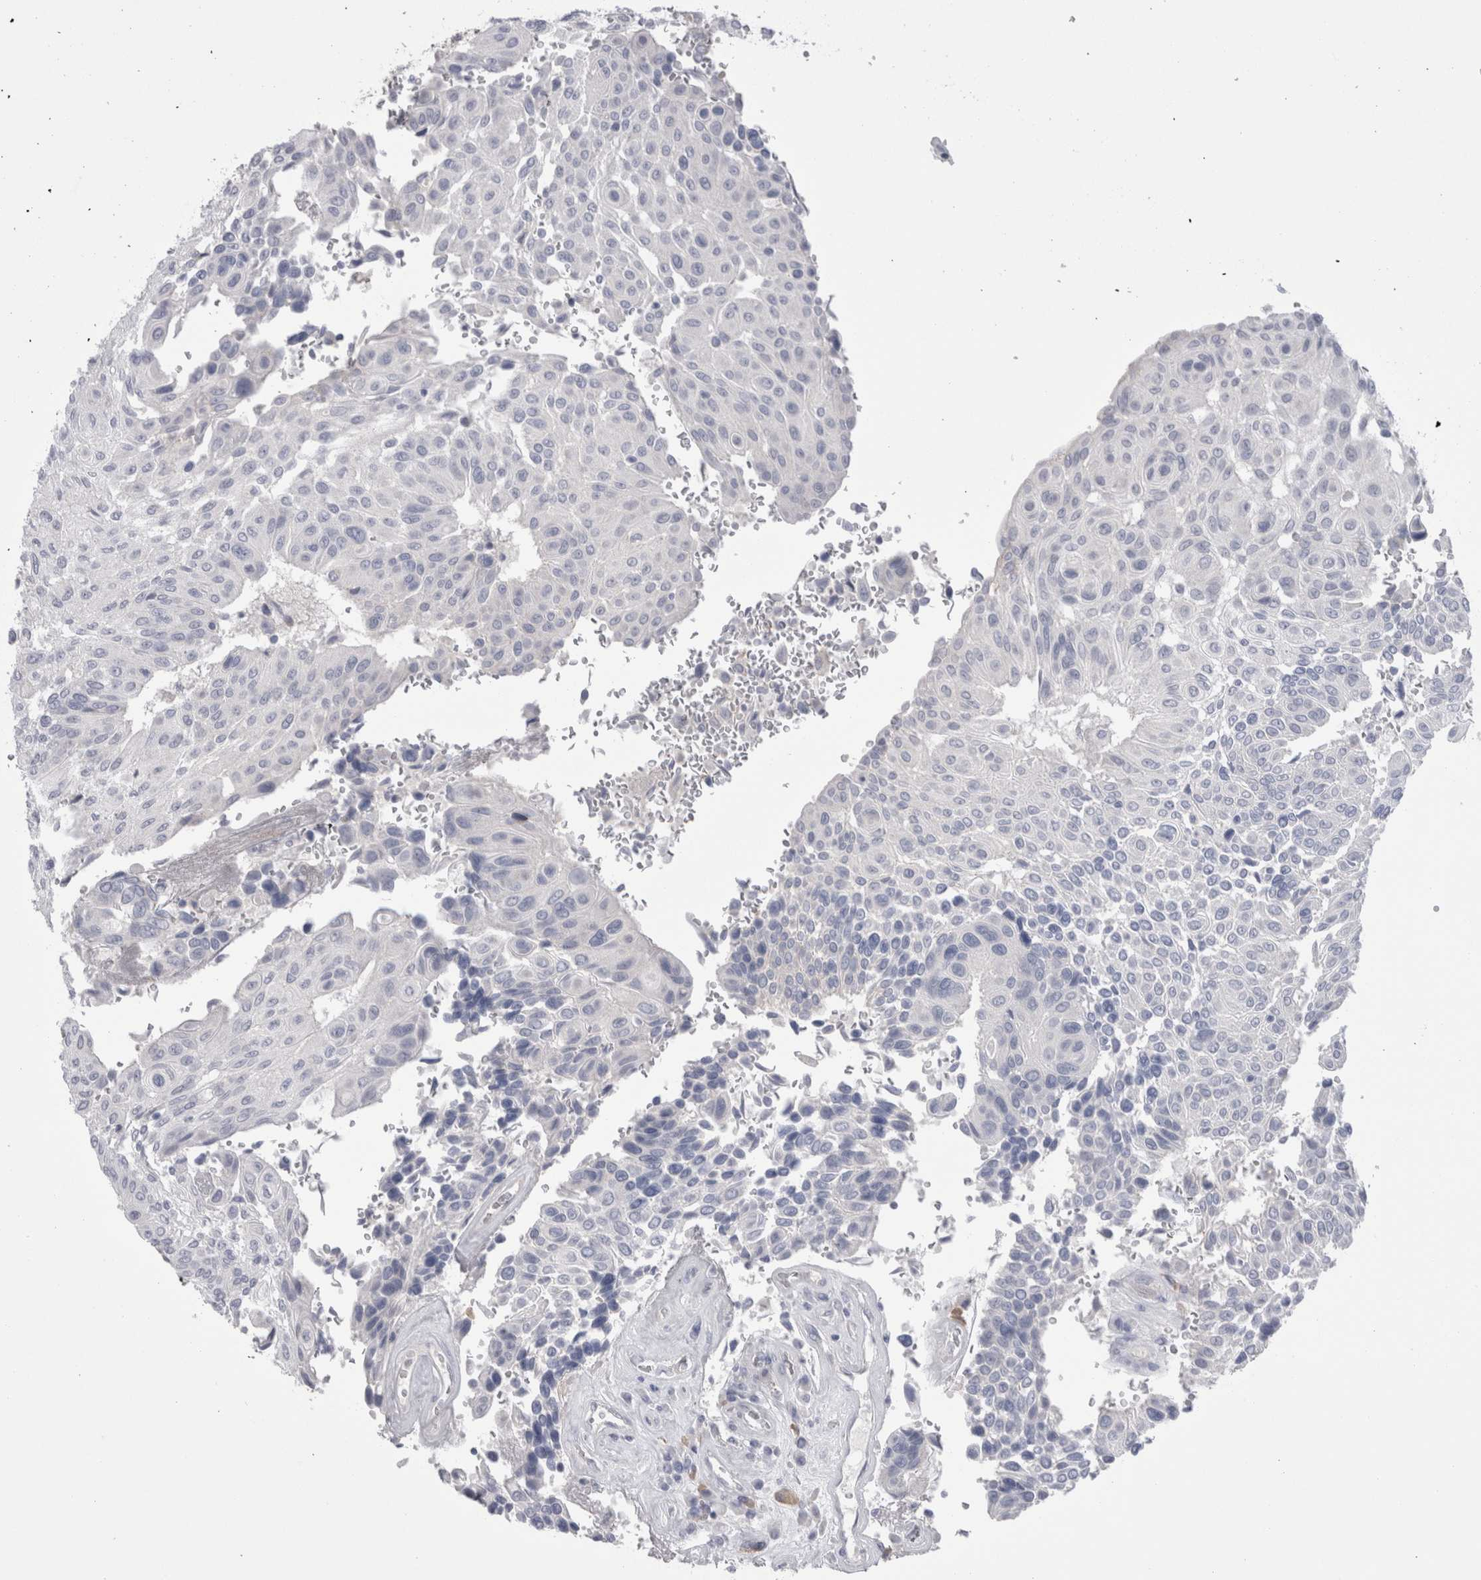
{"staining": {"intensity": "negative", "quantity": "none", "location": "none"}, "tissue": "urothelial cancer", "cell_type": "Tumor cells", "image_type": "cancer", "snomed": [{"axis": "morphology", "description": "Urothelial carcinoma, High grade"}, {"axis": "topography", "description": "Urinary bladder"}], "caption": "The IHC photomicrograph has no significant staining in tumor cells of urothelial cancer tissue. (DAB immunohistochemistry (IHC) visualized using brightfield microscopy, high magnification).", "gene": "EPDR1", "patient": {"sex": "male", "age": 66}}